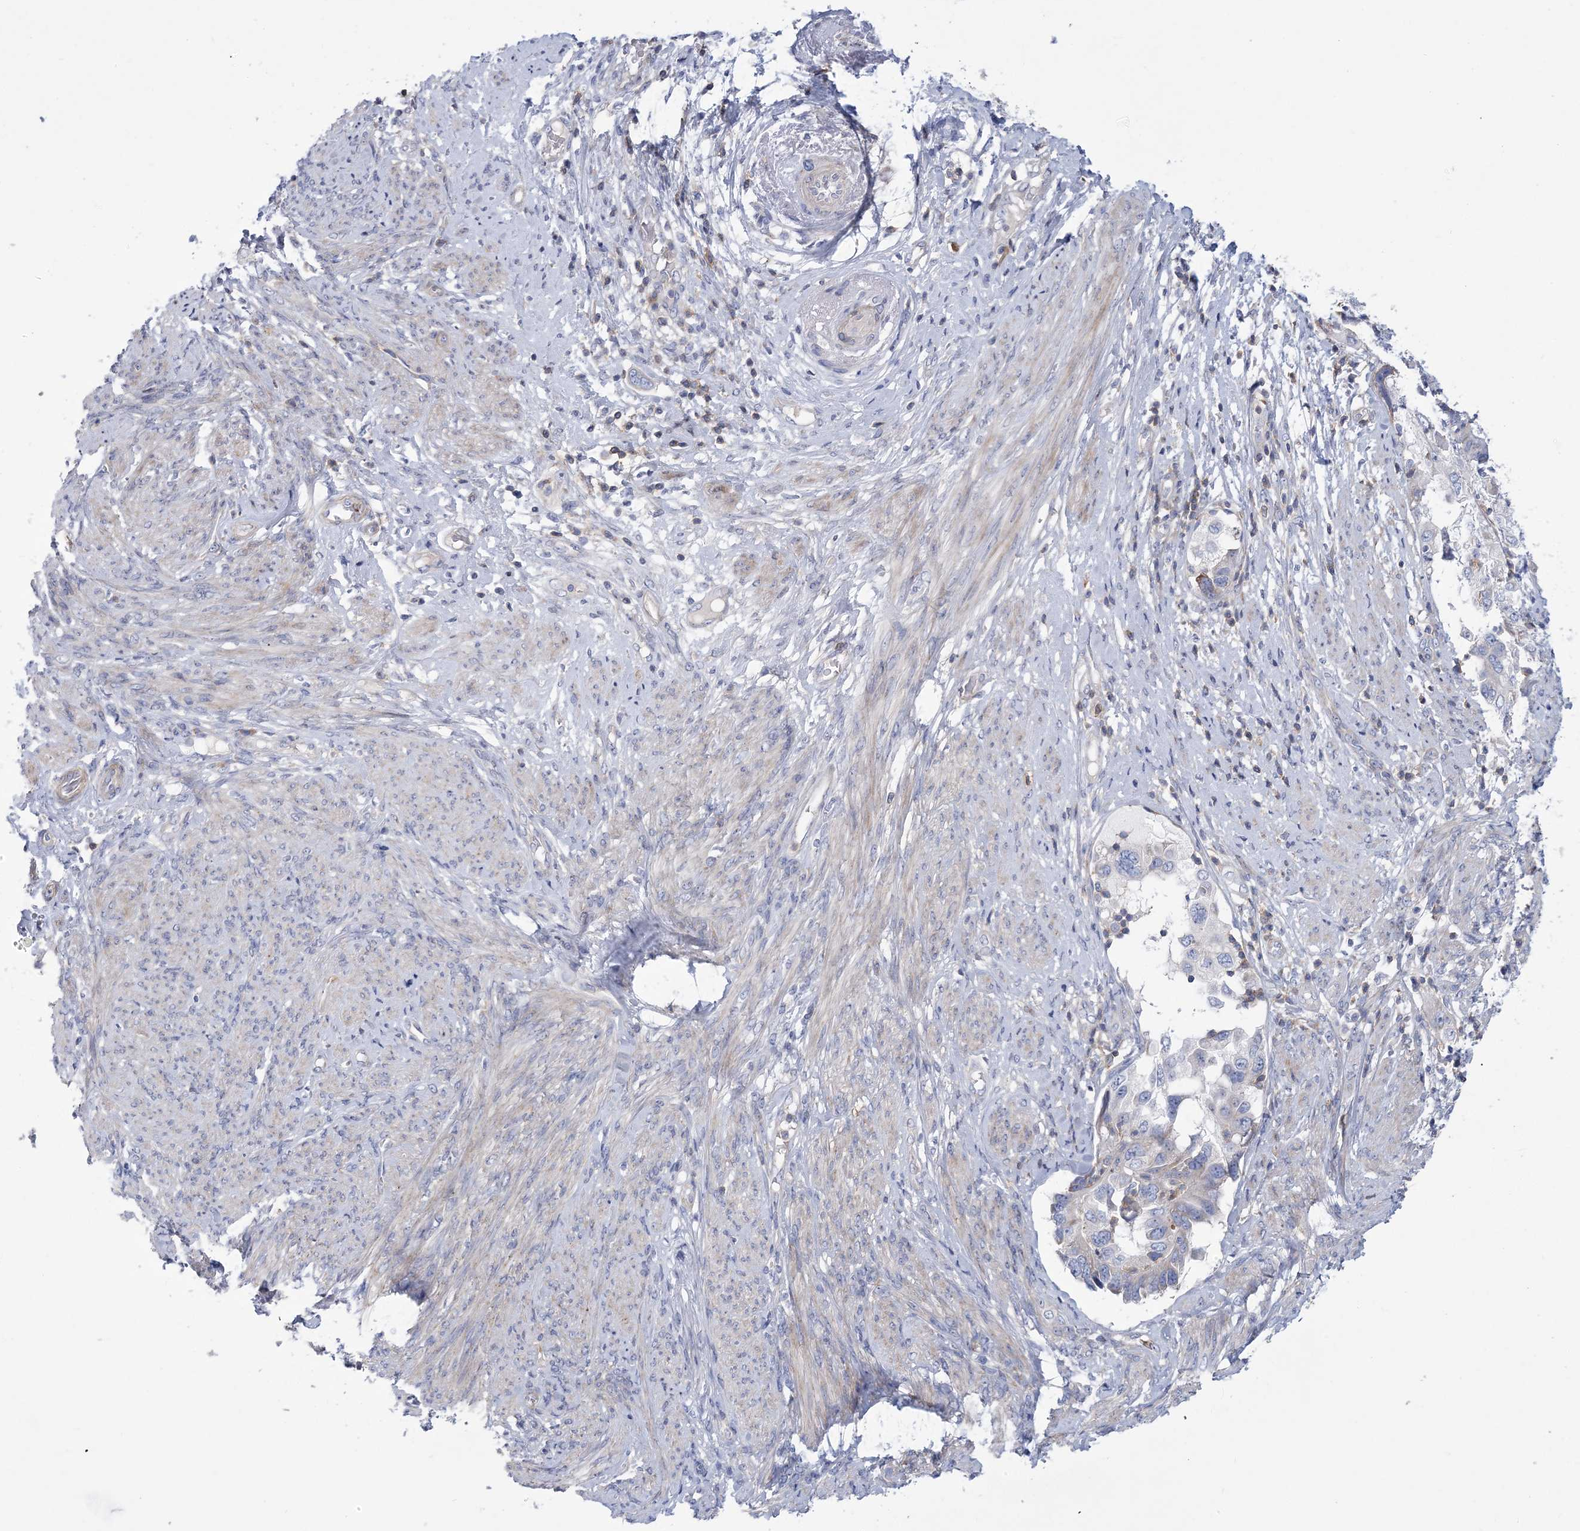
{"staining": {"intensity": "negative", "quantity": "none", "location": "none"}, "tissue": "endometrial cancer", "cell_type": "Tumor cells", "image_type": "cancer", "snomed": [{"axis": "morphology", "description": "Adenocarcinoma, NOS"}, {"axis": "topography", "description": "Endometrium"}], "caption": "Immunohistochemistry (IHC) image of neoplastic tissue: human endometrial adenocarcinoma stained with DAB reveals no significant protein staining in tumor cells.", "gene": "ARSJ", "patient": {"sex": "female", "age": 85}}